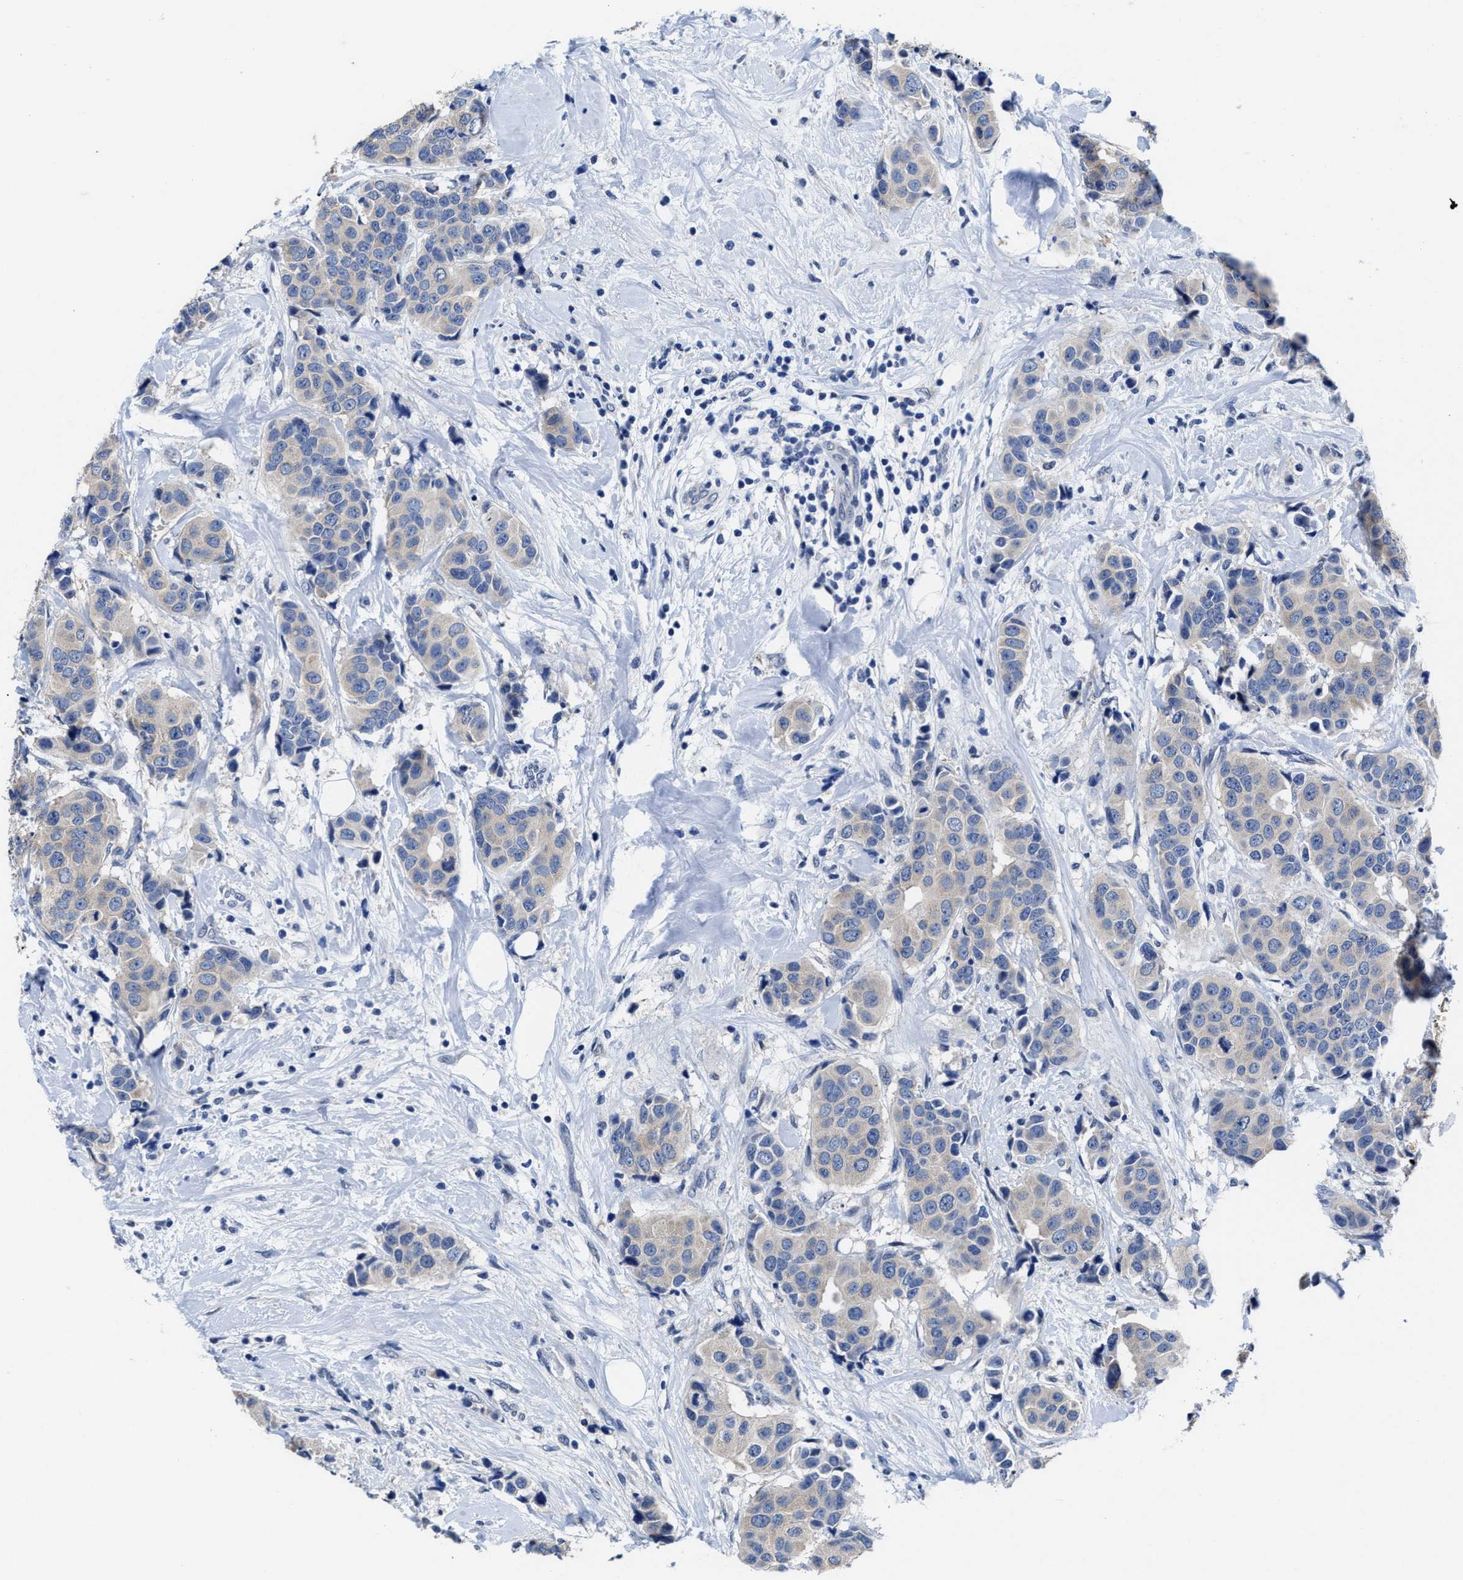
{"staining": {"intensity": "negative", "quantity": "none", "location": "none"}, "tissue": "breast cancer", "cell_type": "Tumor cells", "image_type": "cancer", "snomed": [{"axis": "morphology", "description": "Normal tissue, NOS"}, {"axis": "morphology", "description": "Duct carcinoma"}, {"axis": "topography", "description": "Breast"}], "caption": "DAB immunohistochemical staining of intraductal carcinoma (breast) exhibits no significant staining in tumor cells.", "gene": "HOOK1", "patient": {"sex": "female", "age": 39}}